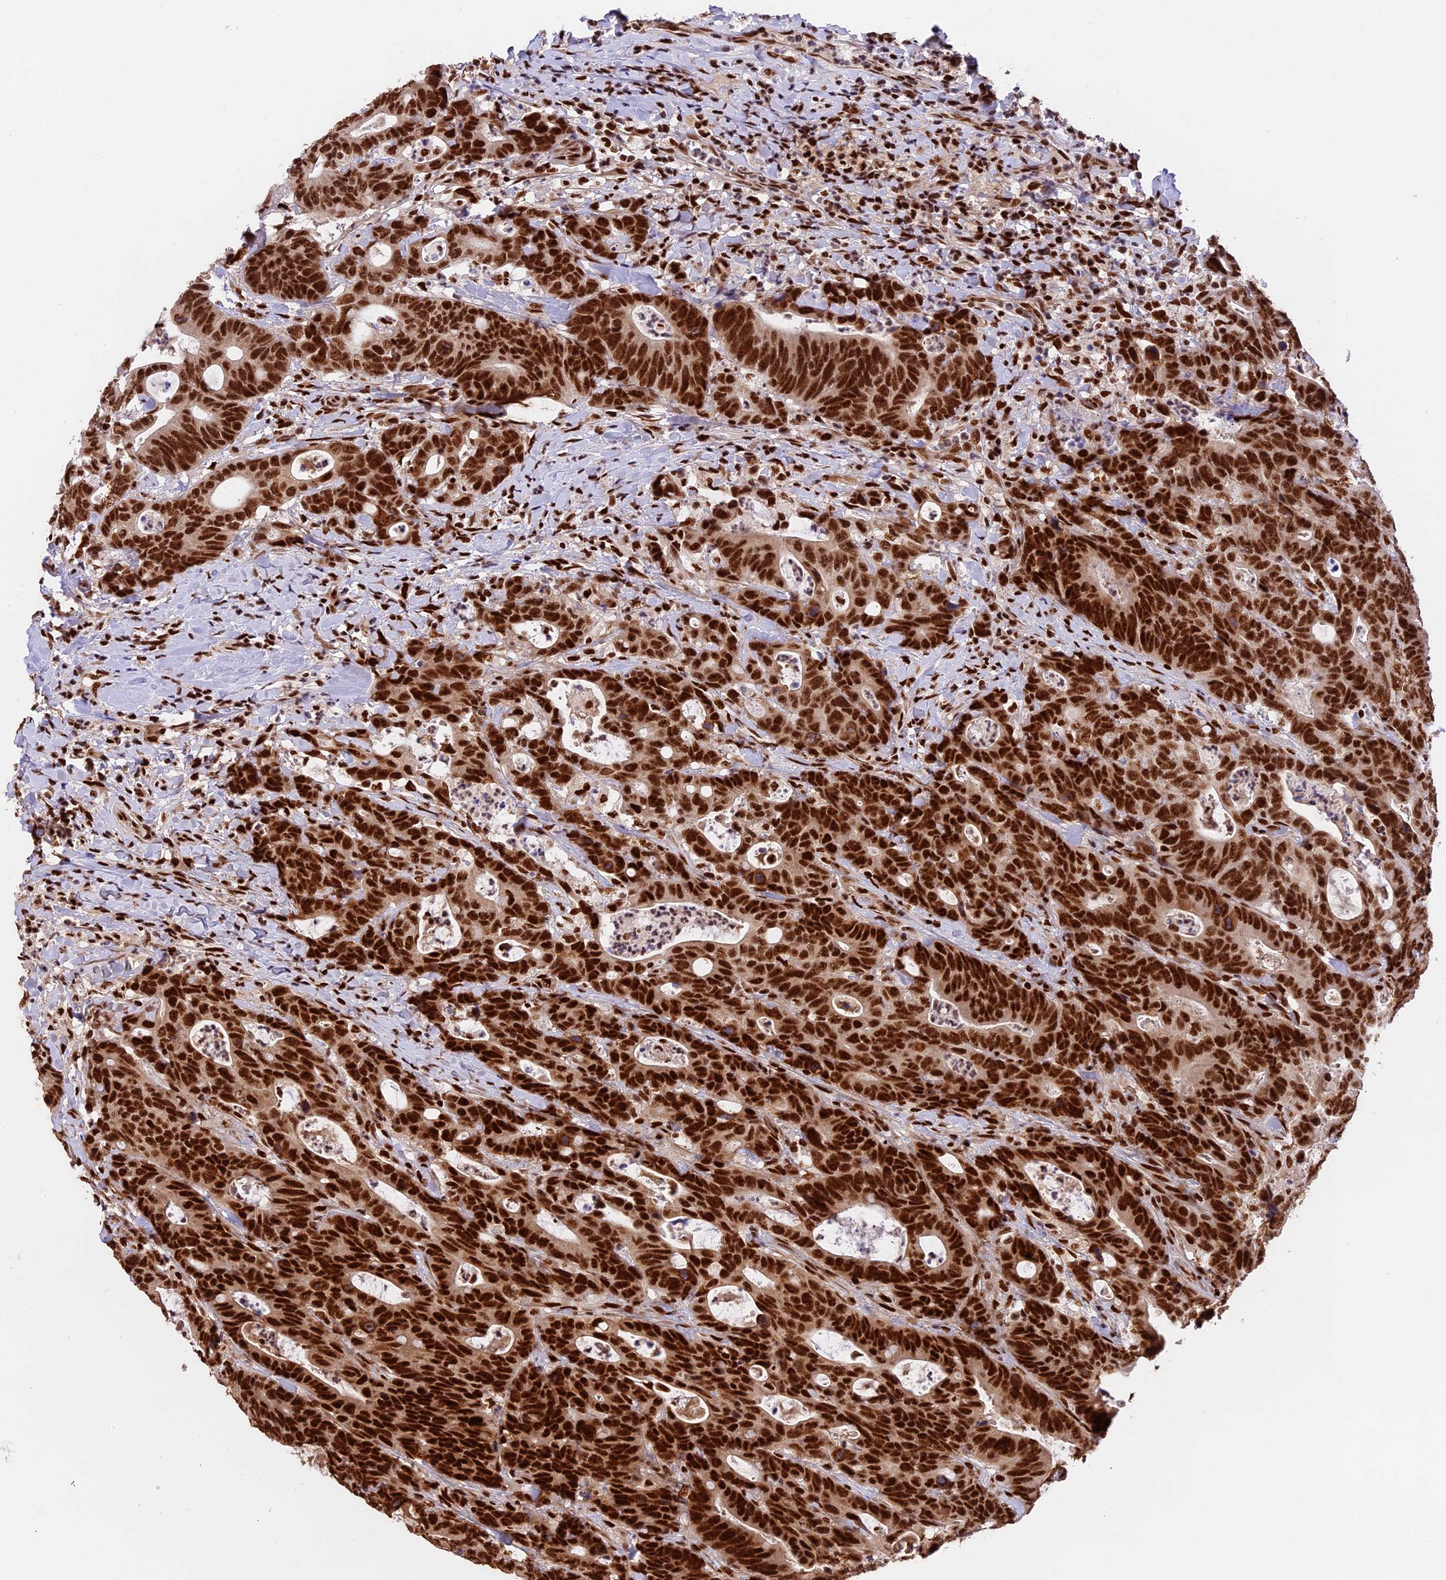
{"staining": {"intensity": "strong", "quantity": ">75%", "location": "nuclear"}, "tissue": "colorectal cancer", "cell_type": "Tumor cells", "image_type": "cancer", "snomed": [{"axis": "morphology", "description": "Adenocarcinoma, NOS"}, {"axis": "topography", "description": "Colon"}], "caption": "The image reveals a brown stain indicating the presence of a protein in the nuclear of tumor cells in colorectal cancer (adenocarcinoma).", "gene": "RAMAC", "patient": {"sex": "female", "age": 82}}